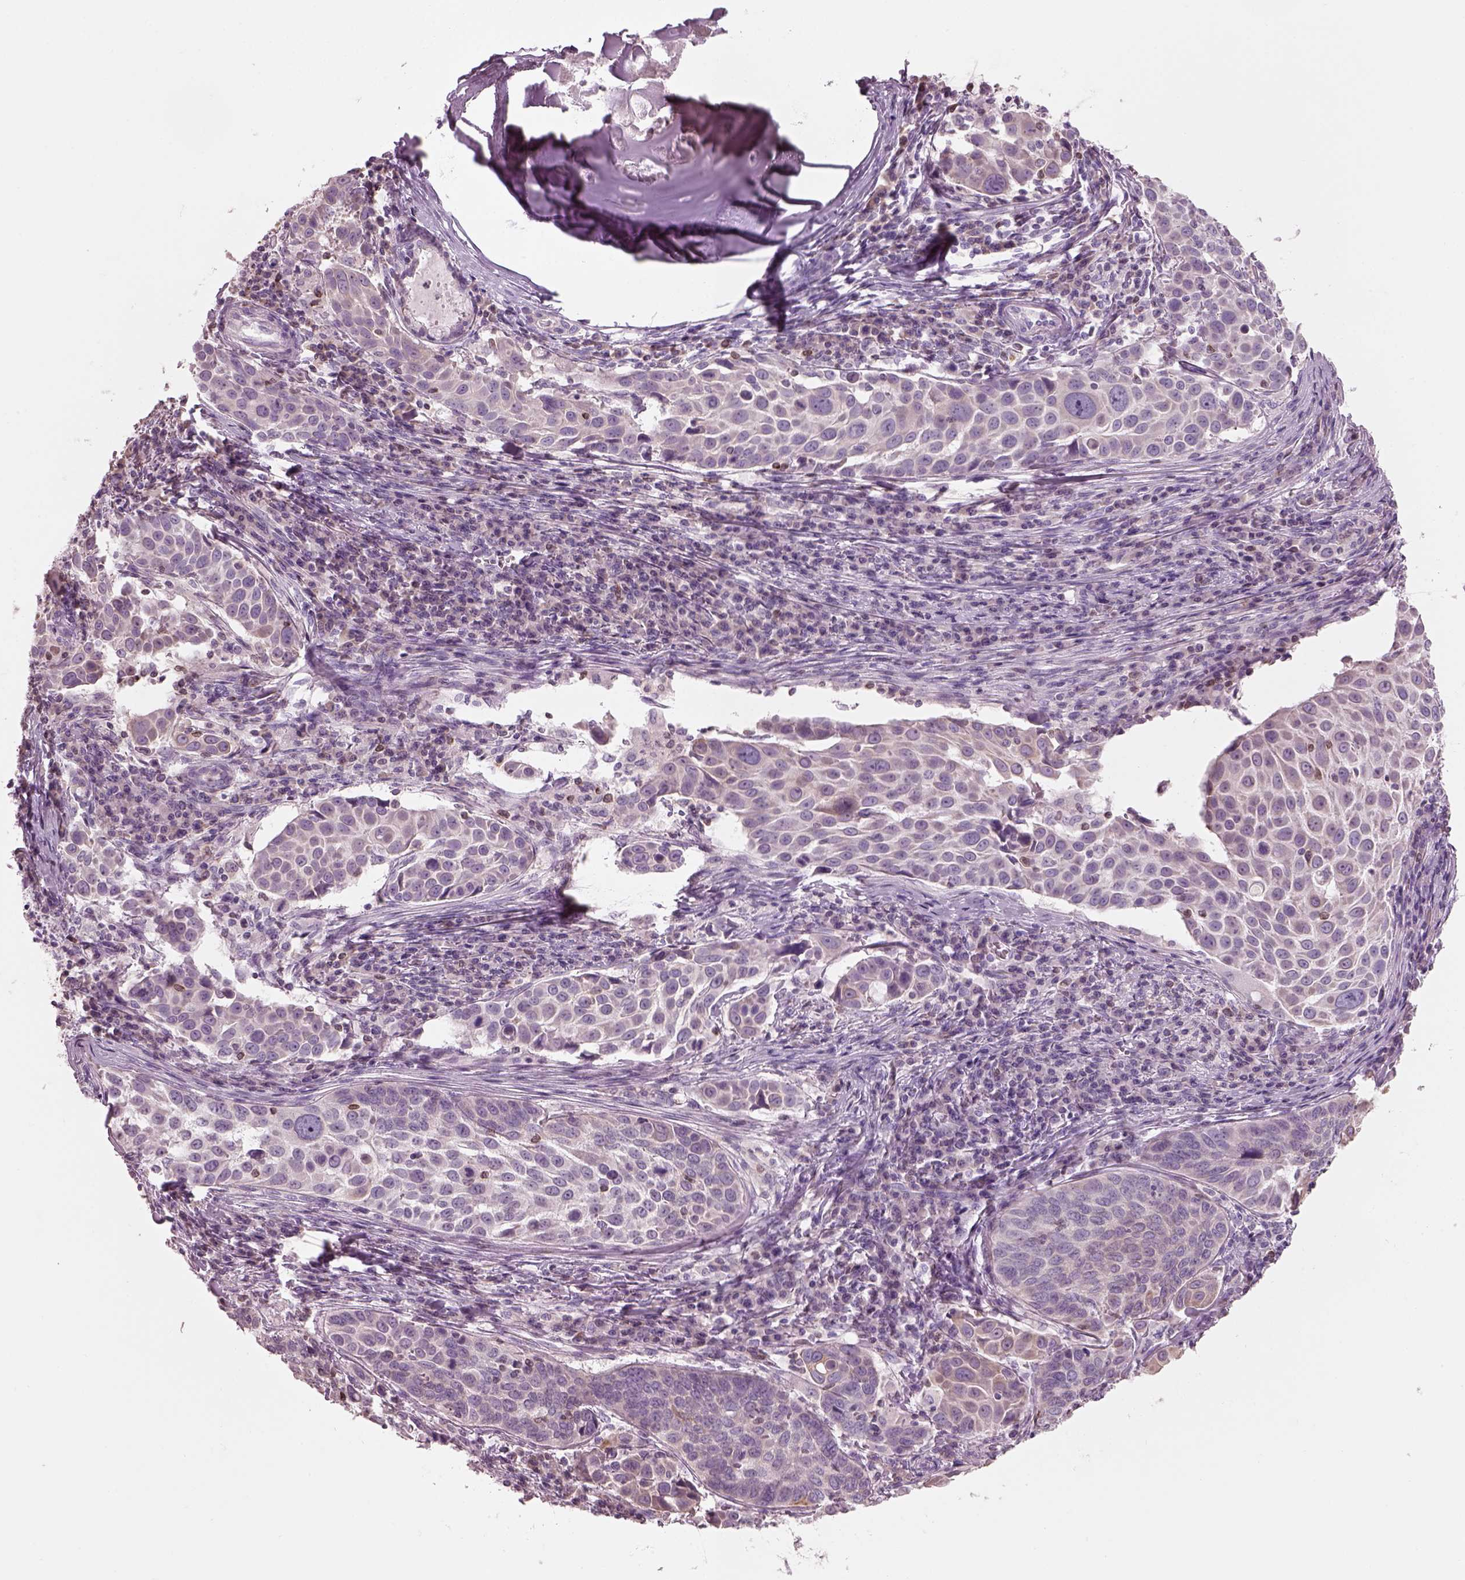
{"staining": {"intensity": "negative", "quantity": "none", "location": "none"}, "tissue": "lung cancer", "cell_type": "Tumor cells", "image_type": "cancer", "snomed": [{"axis": "morphology", "description": "Squamous cell carcinoma, NOS"}, {"axis": "topography", "description": "Lung"}], "caption": "This is a micrograph of IHC staining of lung cancer (squamous cell carcinoma), which shows no positivity in tumor cells.", "gene": "SLC27A2", "patient": {"sex": "male", "age": 57}}